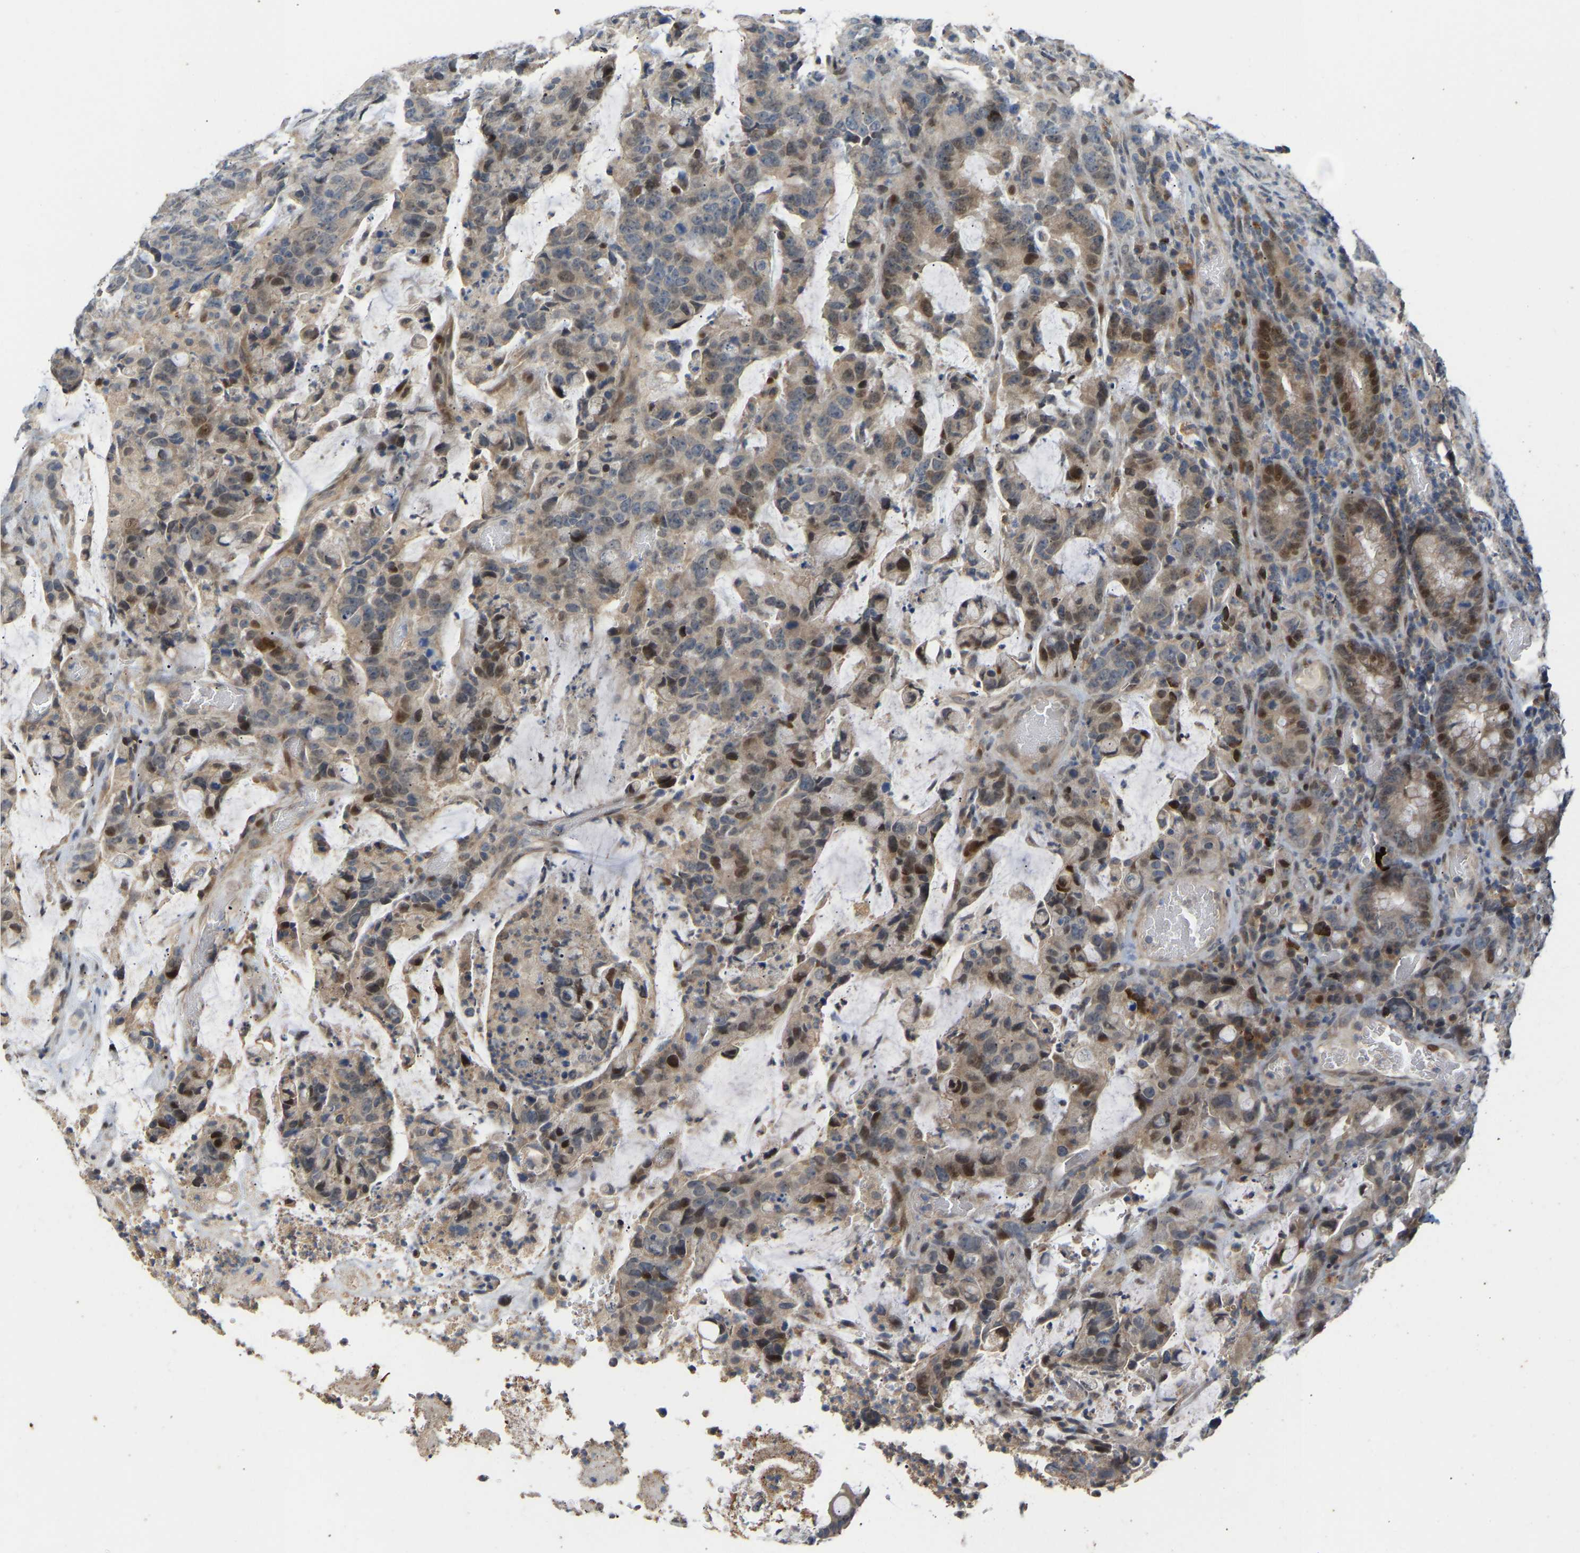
{"staining": {"intensity": "moderate", "quantity": "25%-75%", "location": "cytoplasmic/membranous,nuclear"}, "tissue": "colorectal cancer", "cell_type": "Tumor cells", "image_type": "cancer", "snomed": [{"axis": "morphology", "description": "Adenocarcinoma, NOS"}, {"axis": "topography", "description": "Colon"}], "caption": "Adenocarcinoma (colorectal) tissue shows moderate cytoplasmic/membranous and nuclear staining in approximately 25%-75% of tumor cells", "gene": "PTPN4", "patient": {"sex": "female", "age": 86}}